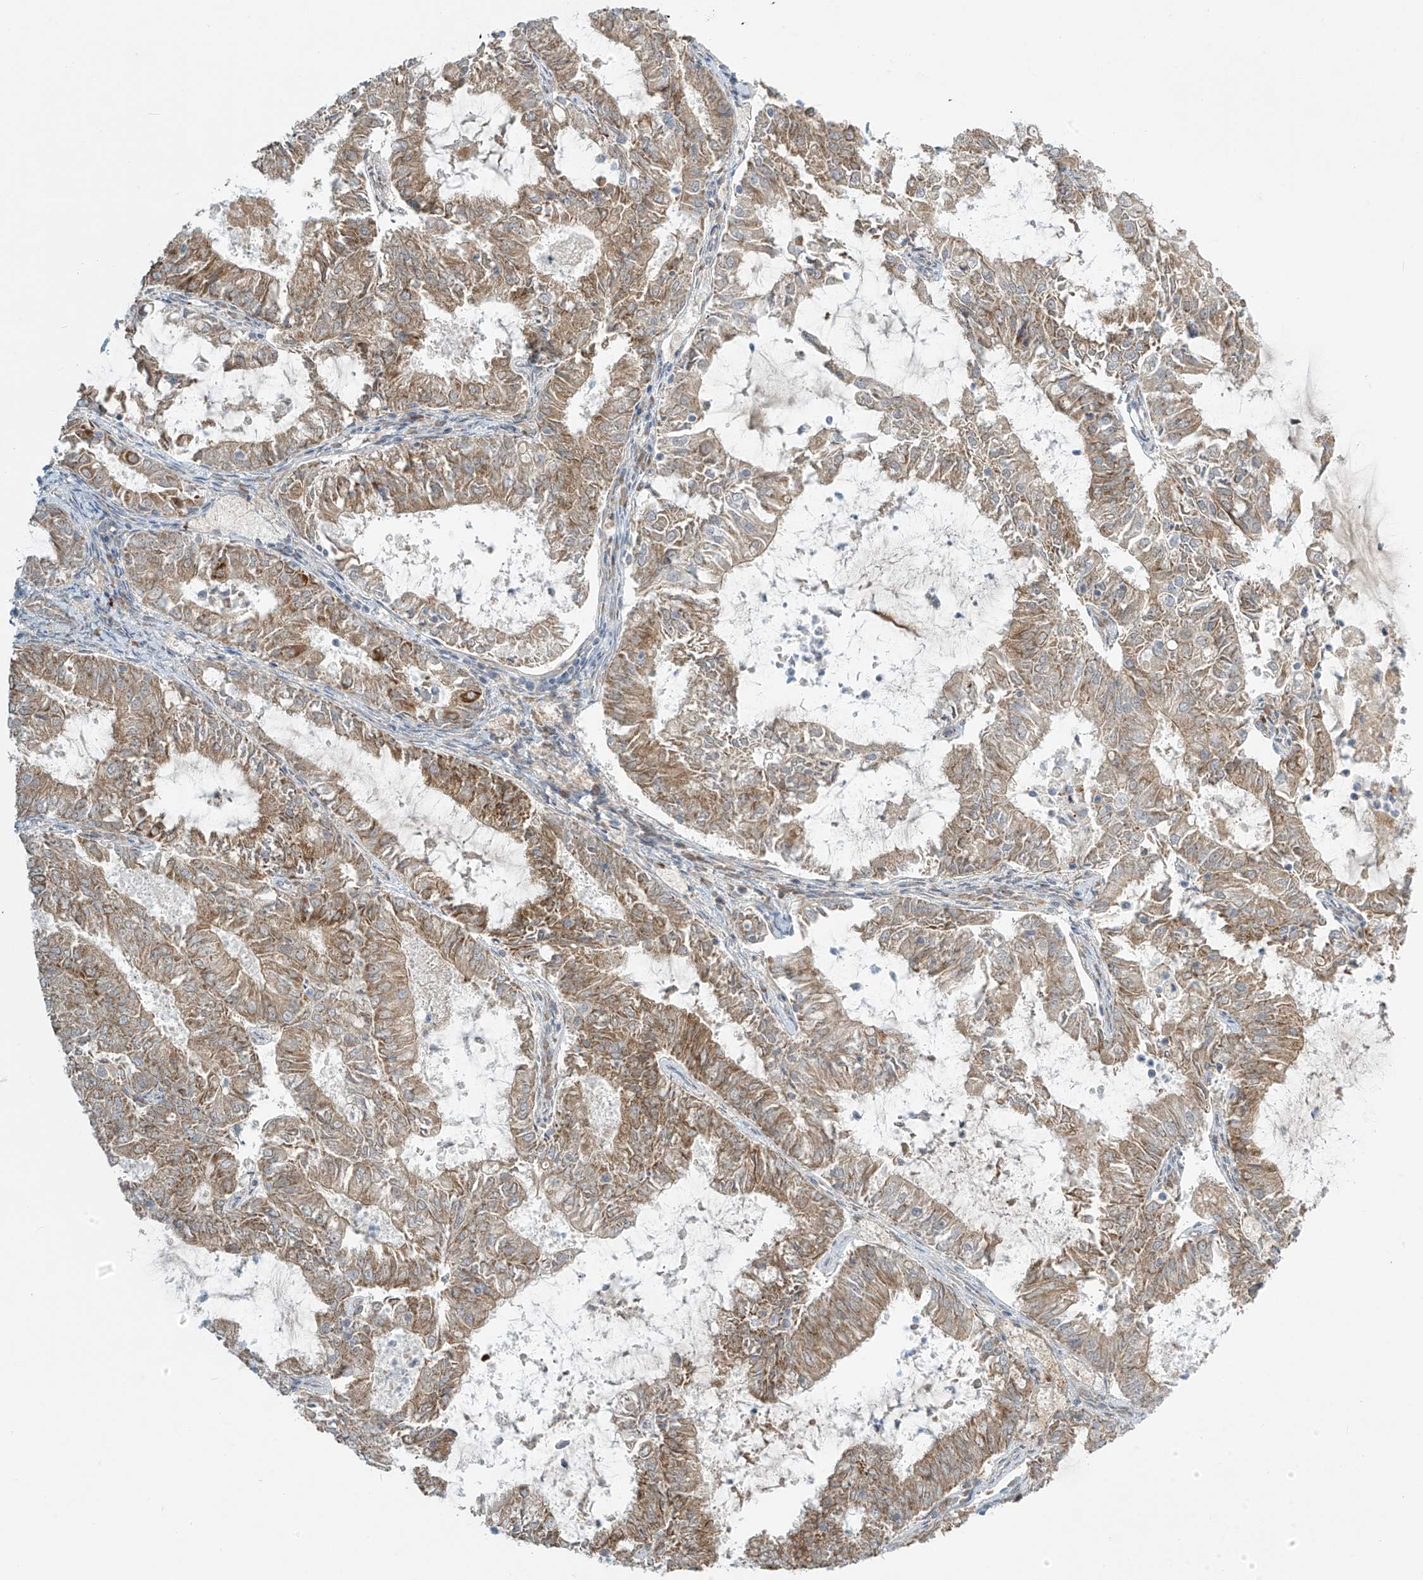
{"staining": {"intensity": "moderate", "quantity": ">75%", "location": "cytoplasmic/membranous"}, "tissue": "endometrial cancer", "cell_type": "Tumor cells", "image_type": "cancer", "snomed": [{"axis": "morphology", "description": "Adenocarcinoma, NOS"}, {"axis": "topography", "description": "Endometrium"}], "caption": "An image of endometrial cancer (adenocarcinoma) stained for a protein displays moderate cytoplasmic/membranous brown staining in tumor cells.", "gene": "LZTS3", "patient": {"sex": "female", "age": 57}}